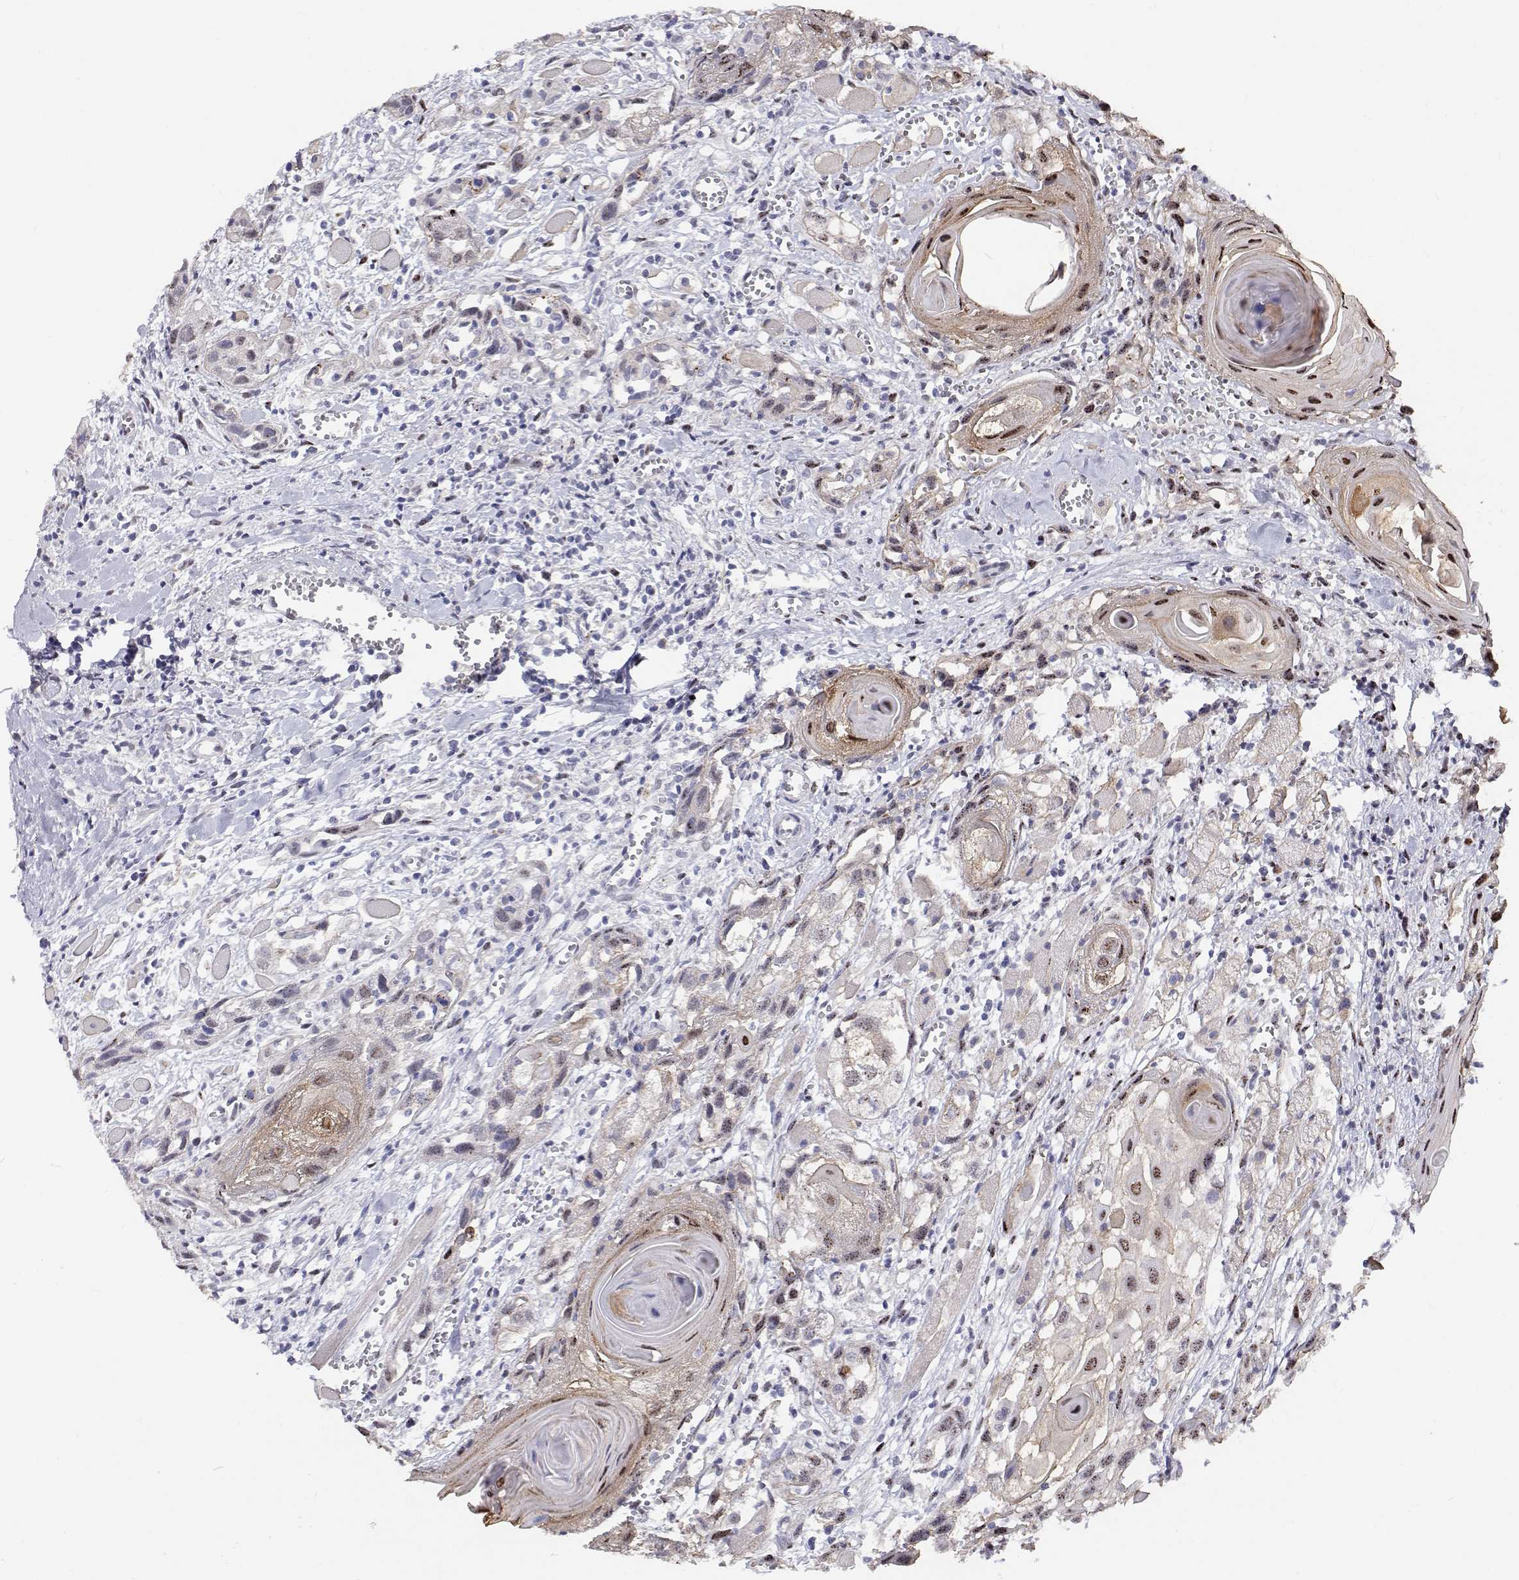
{"staining": {"intensity": "weak", "quantity": "25%-75%", "location": "nuclear"}, "tissue": "head and neck cancer", "cell_type": "Tumor cells", "image_type": "cancer", "snomed": [{"axis": "morphology", "description": "Squamous cell carcinoma, NOS"}, {"axis": "topography", "description": "Head-Neck"}], "caption": "This is an image of IHC staining of squamous cell carcinoma (head and neck), which shows weak positivity in the nuclear of tumor cells.", "gene": "GSDMA", "patient": {"sex": "female", "age": 80}}